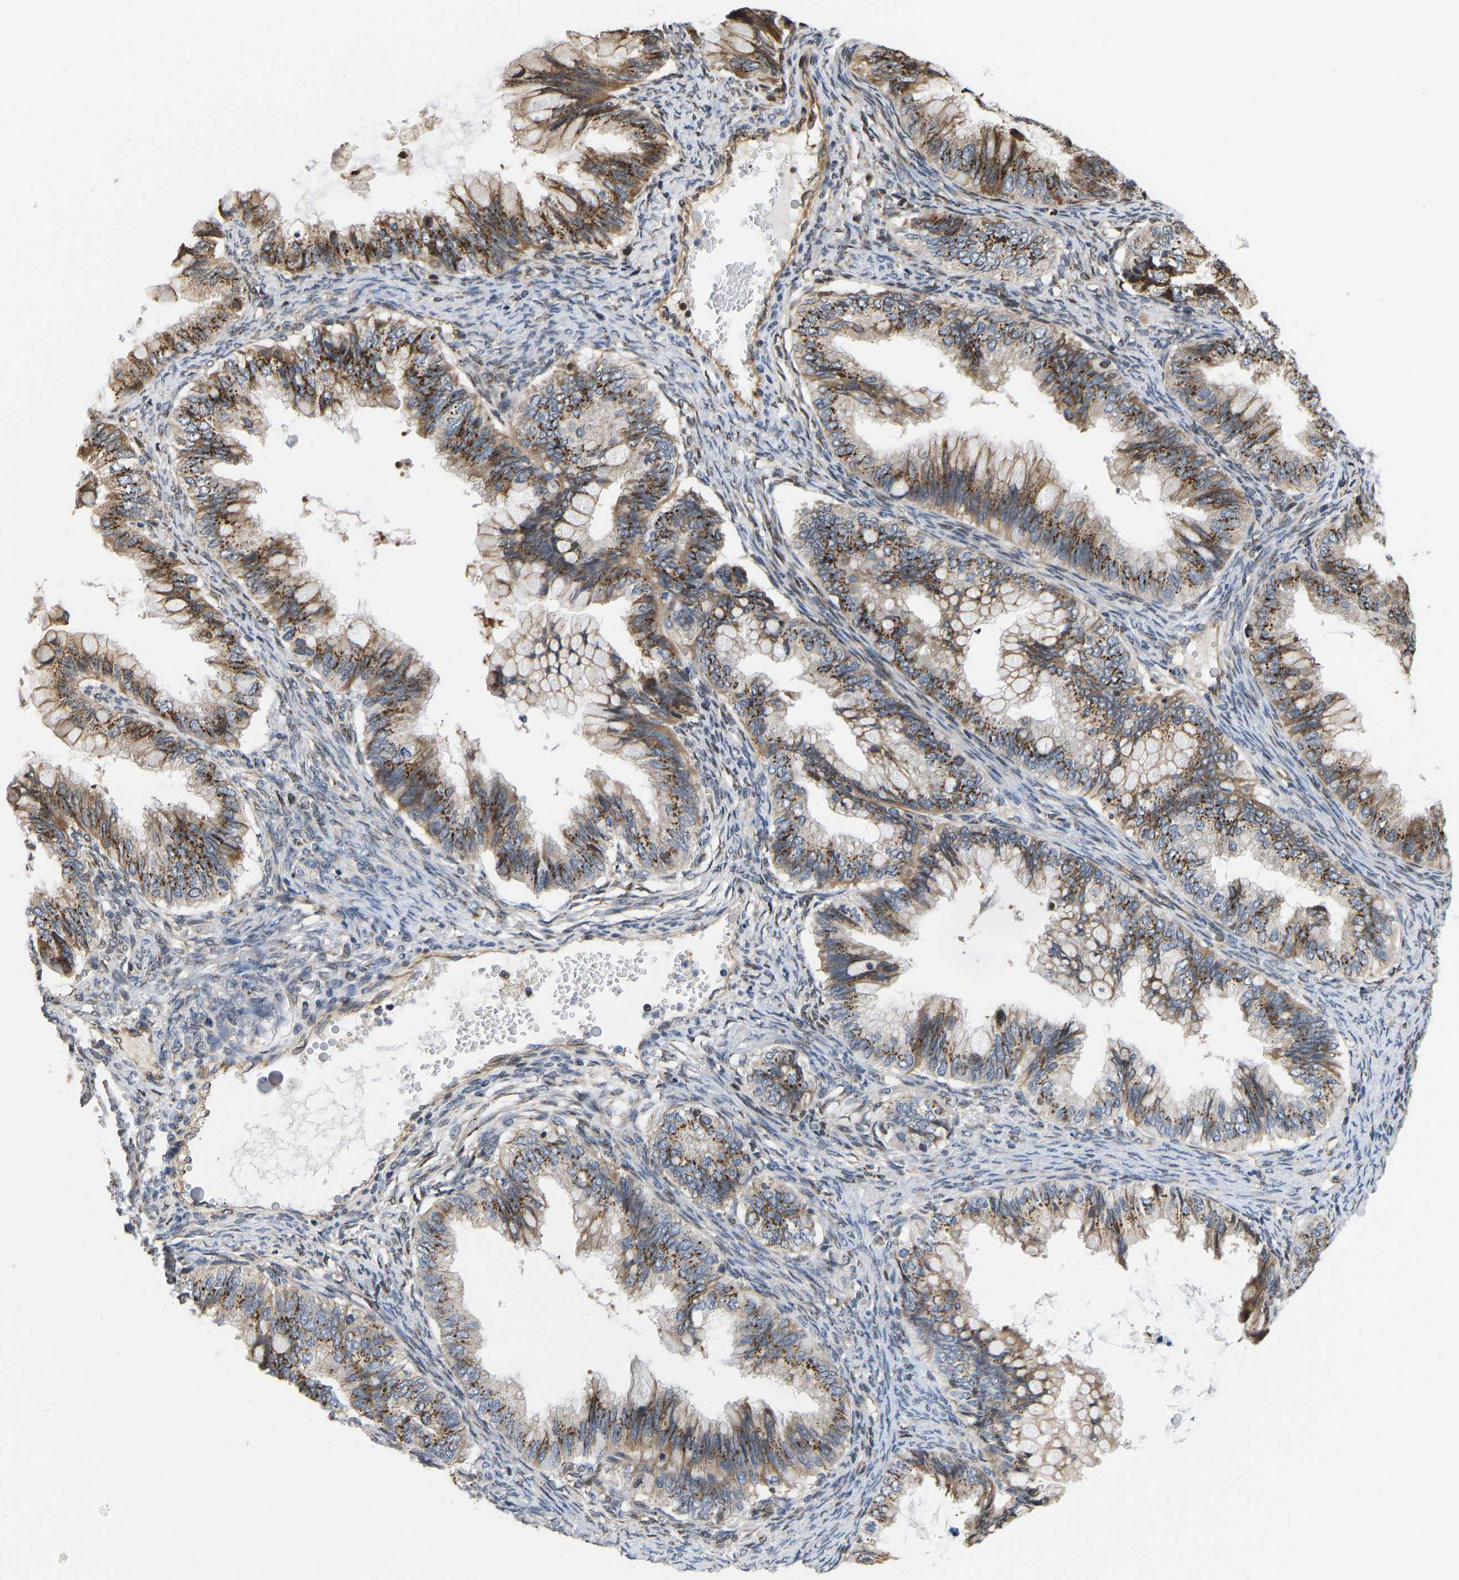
{"staining": {"intensity": "moderate", "quantity": ">75%", "location": "cytoplasmic/membranous"}, "tissue": "ovarian cancer", "cell_type": "Tumor cells", "image_type": "cancer", "snomed": [{"axis": "morphology", "description": "Cystadenocarcinoma, mucinous, NOS"}, {"axis": "topography", "description": "Ovary"}], "caption": "This is an image of IHC staining of ovarian cancer (mucinous cystadenocarcinoma), which shows moderate expression in the cytoplasmic/membranous of tumor cells.", "gene": "YIPF4", "patient": {"sex": "female", "age": 80}}